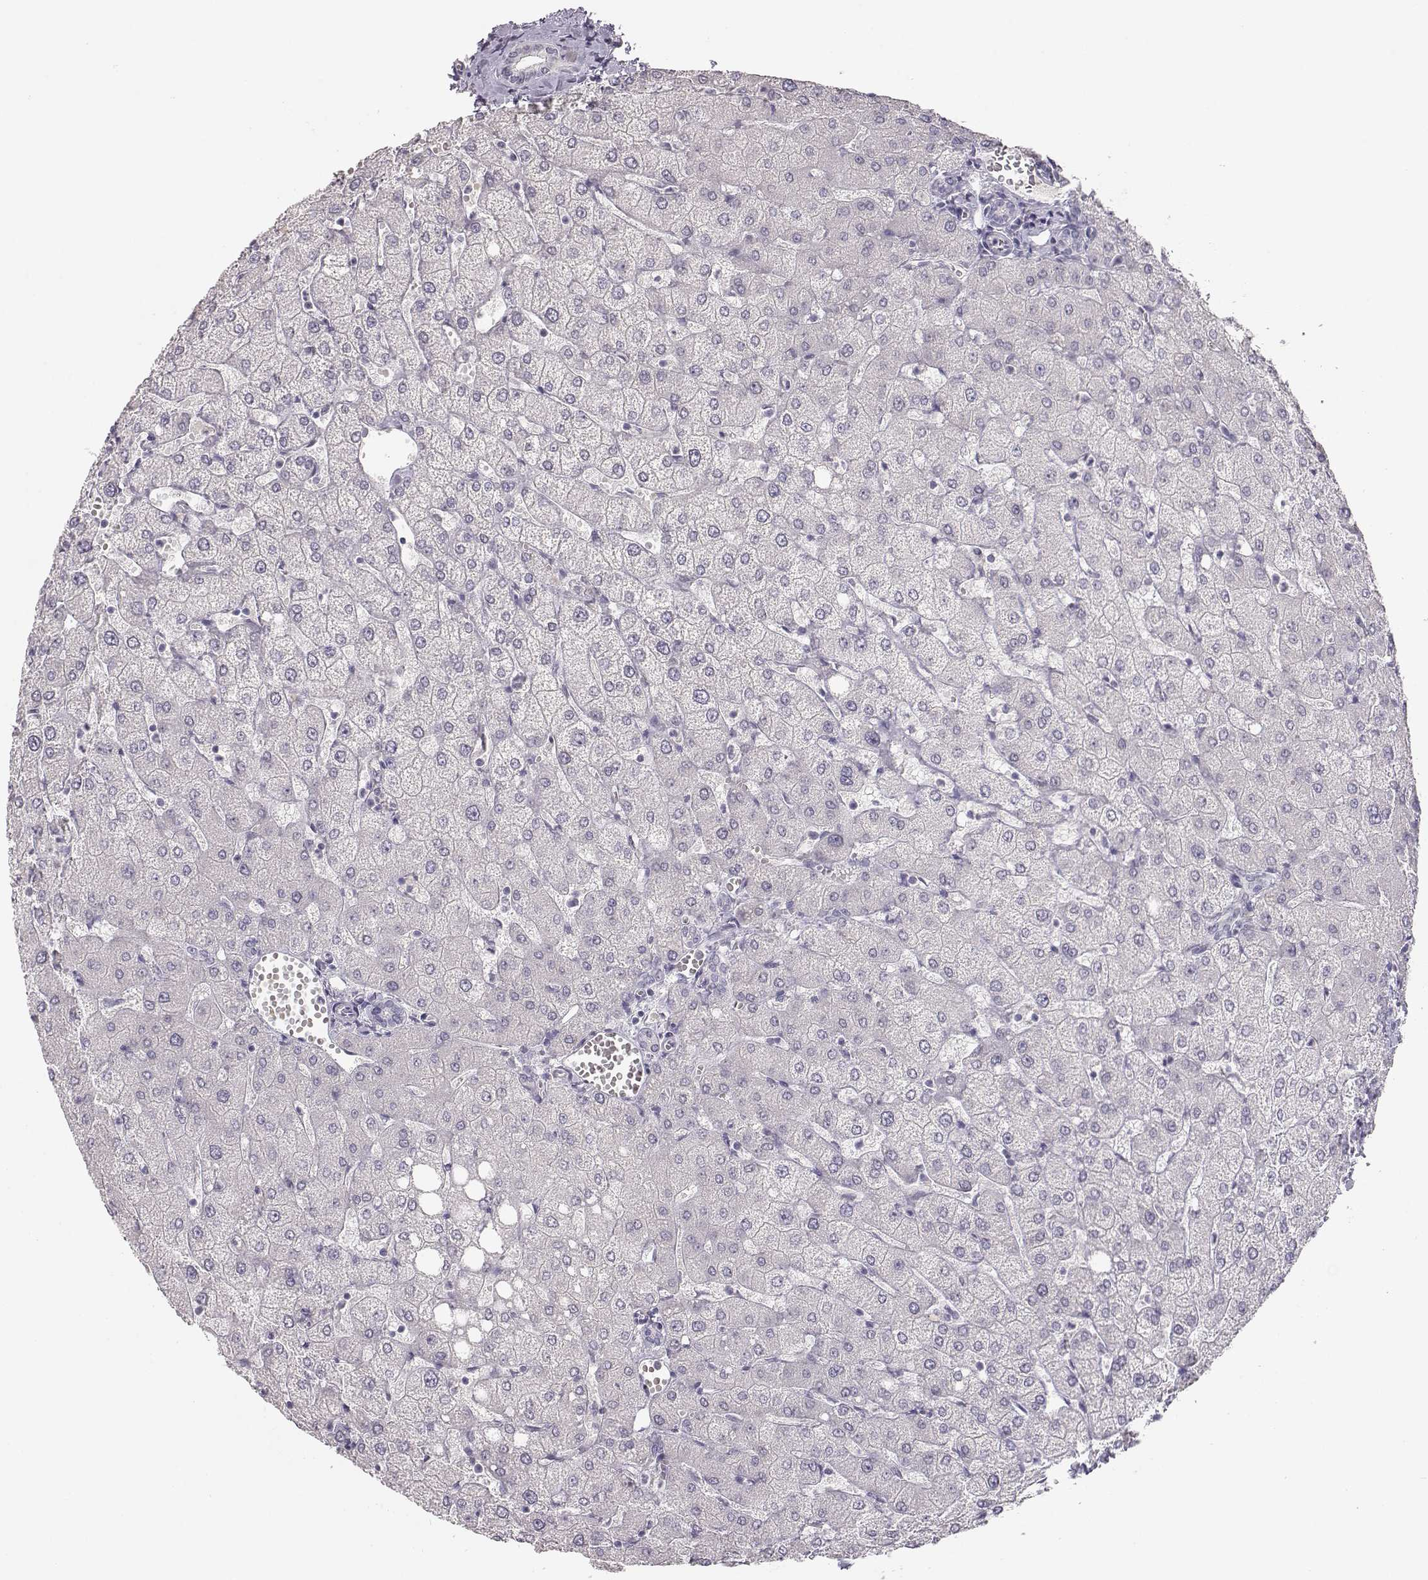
{"staining": {"intensity": "negative", "quantity": "none", "location": "none"}, "tissue": "liver", "cell_type": "Cholangiocytes", "image_type": "normal", "snomed": [{"axis": "morphology", "description": "Normal tissue, NOS"}, {"axis": "topography", "description": "Liver"}], "caption": "High power microscopy micrograph of an immunohistochemistry image of benign liver, revealing no significant expression in cholangiocytes.", "gene": "TKTL1", "patient": {"sex": "female", "age": 54}}